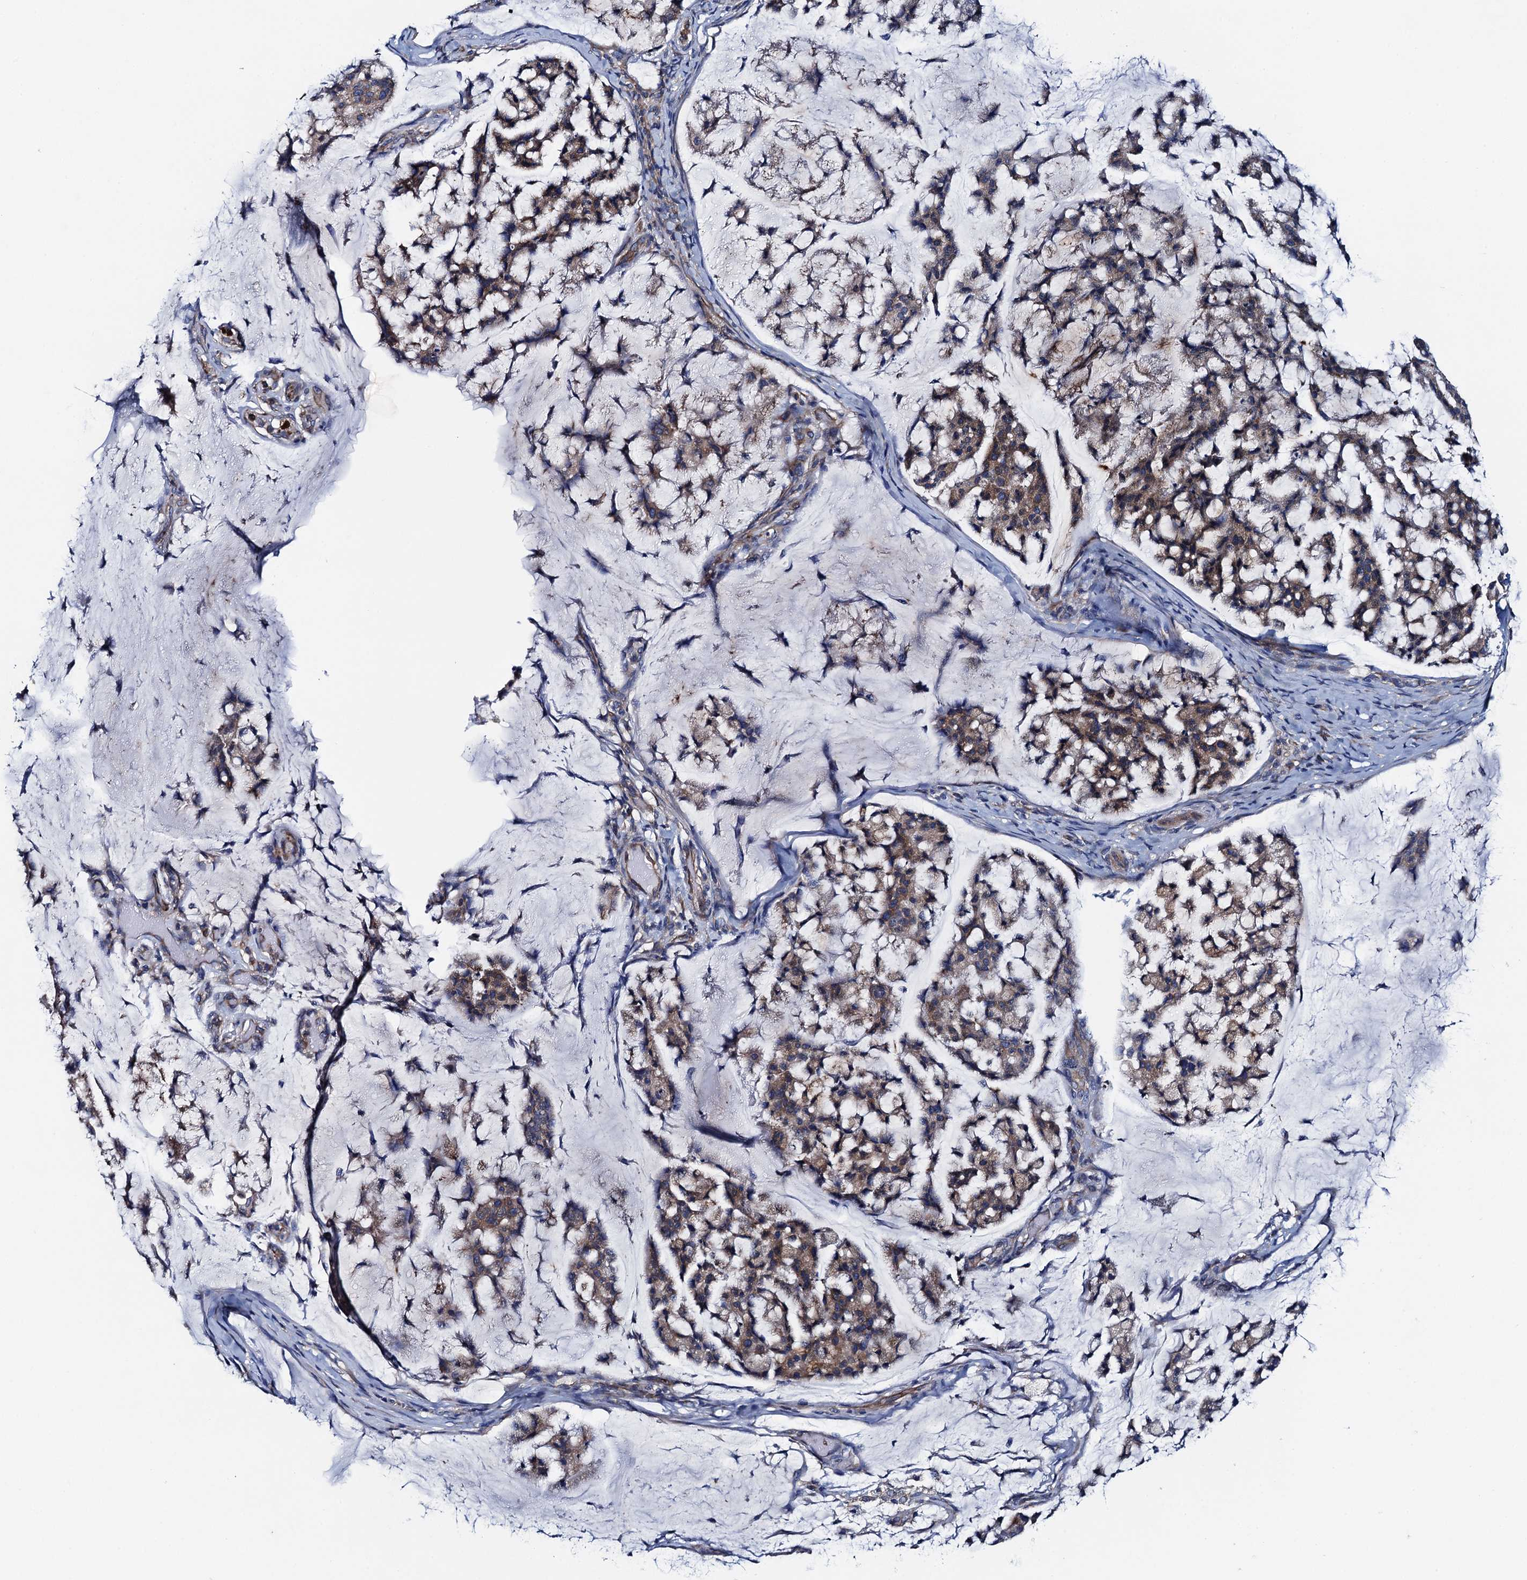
{"staining": {"intensity": "moderate", "quantity": "25%-75%", "location": "cytoplasmic/membranous"}, "tissue": "stomach cancer", "cell_type": "Tumor cells", "image_type": "cancer", "snomed": [{"axis": "morphology", "description": "Adenocarcinoma, NOS"}, {"axis": "topography", "description": "Stomach, lower"}], "caption": "Immunohistochemistry (IHC) (DAB (3,3'-diaminobenzidine)) staining of human stomach cancer (adenocarcinoma) displays moderate cytoplasmic/membranous protein staining in about 25%-75% of tumor cells.", "gene": "ADCY9", "patient": {"sex": "male", "age": 67}}